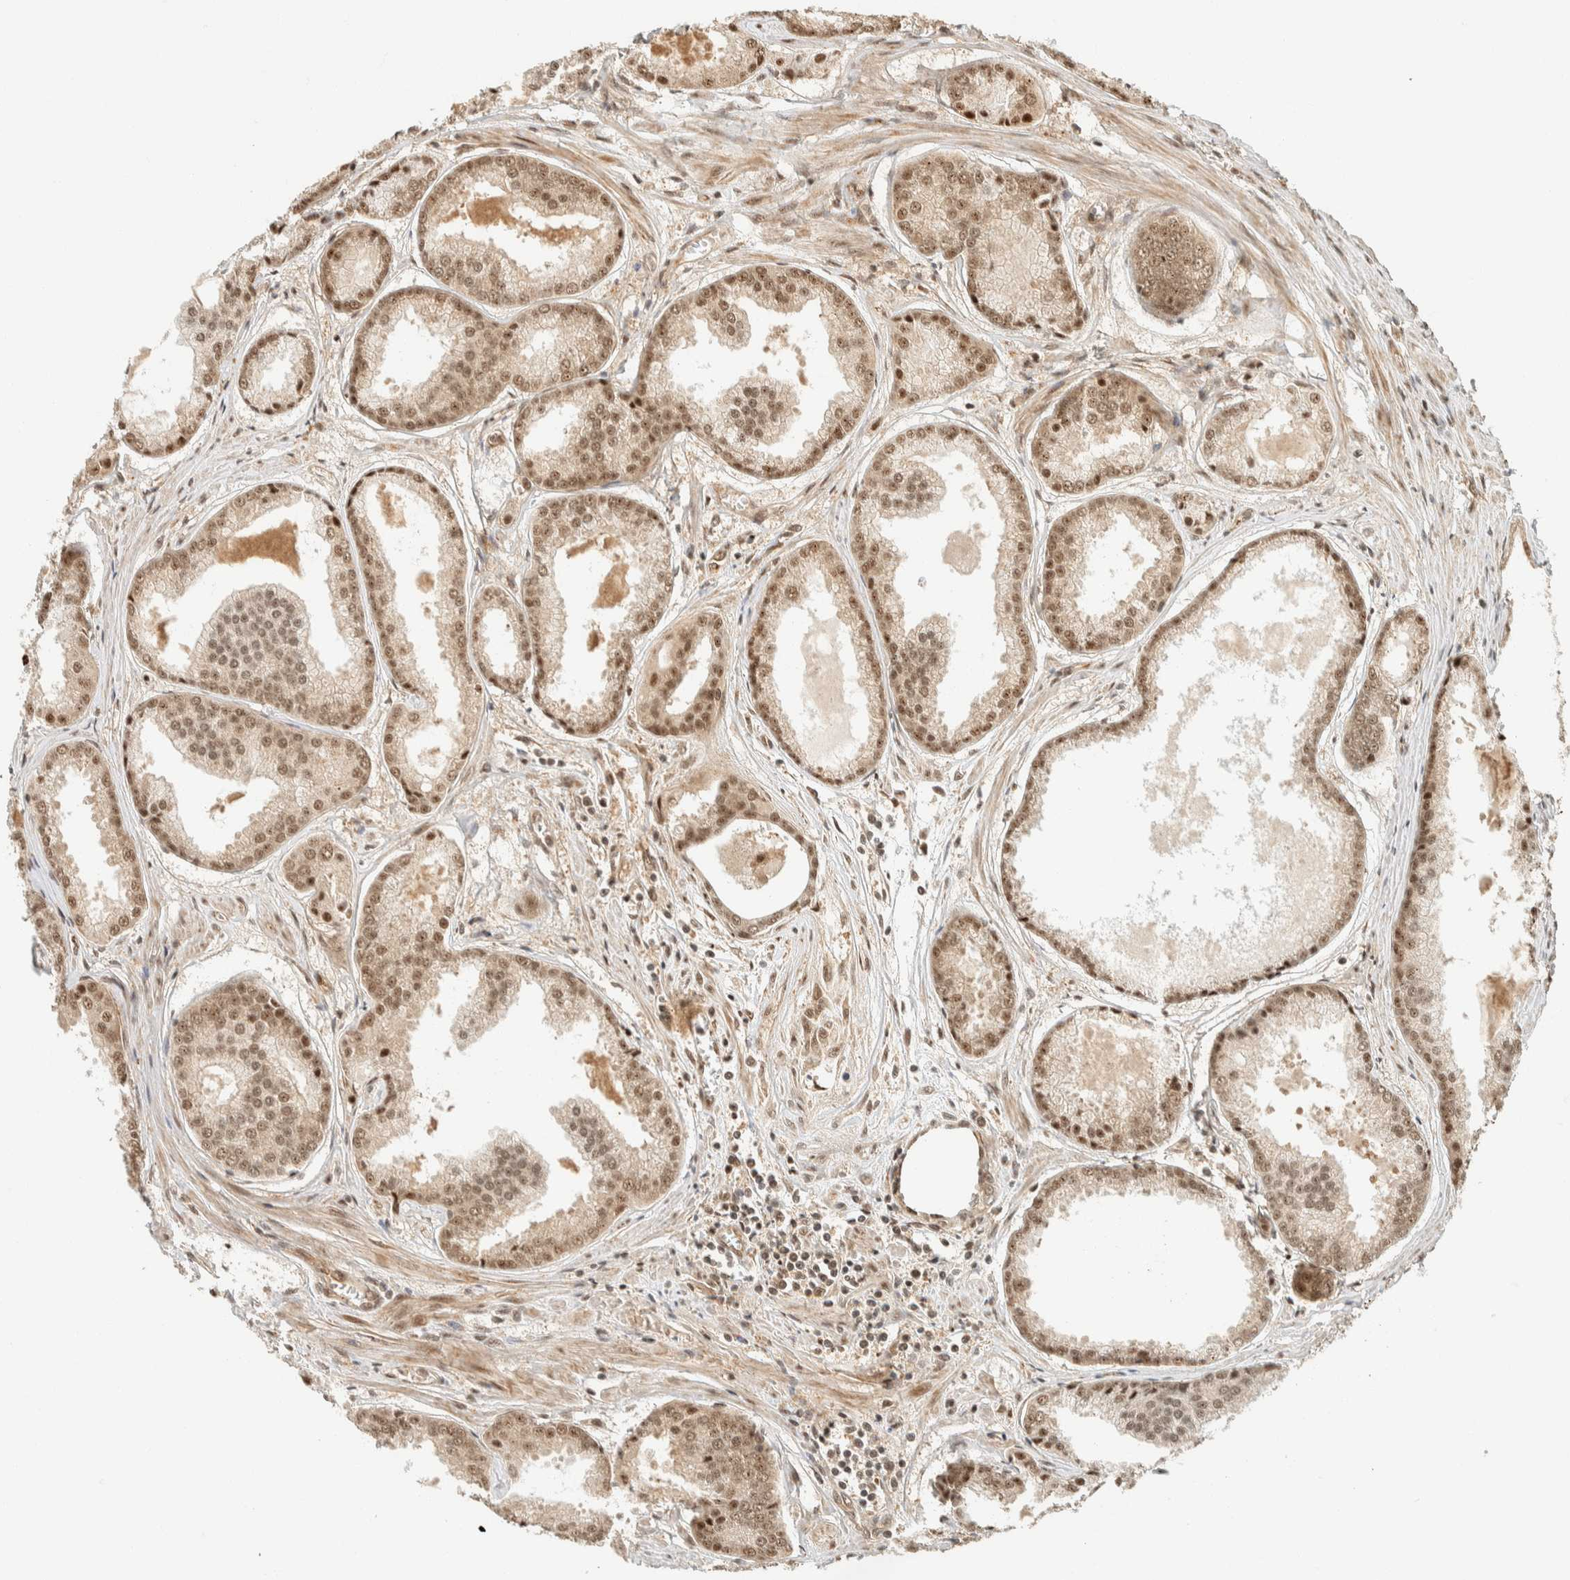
{"staining": {"intensity": "moderate", "quantity": ">75%", "location": "nuclear"}, "tissue": "prostate cancer", "cell_type": "Tumor cells", "image_type": "cancer", "snomed": [{"axis": "morphology", "description": "Adenocarcinoma, Low grade"}, {"axis": "topography", "description": "Prostate"}], "caption": "Immunohistochemical staining of human adenocarcinoma (low-grade) (prostate) shows medium levels of moderate nuclear positivity in approximately >75% of tumor cells.", "gene": "SIK1", "patient": {"sex": "male", "age": 64}}